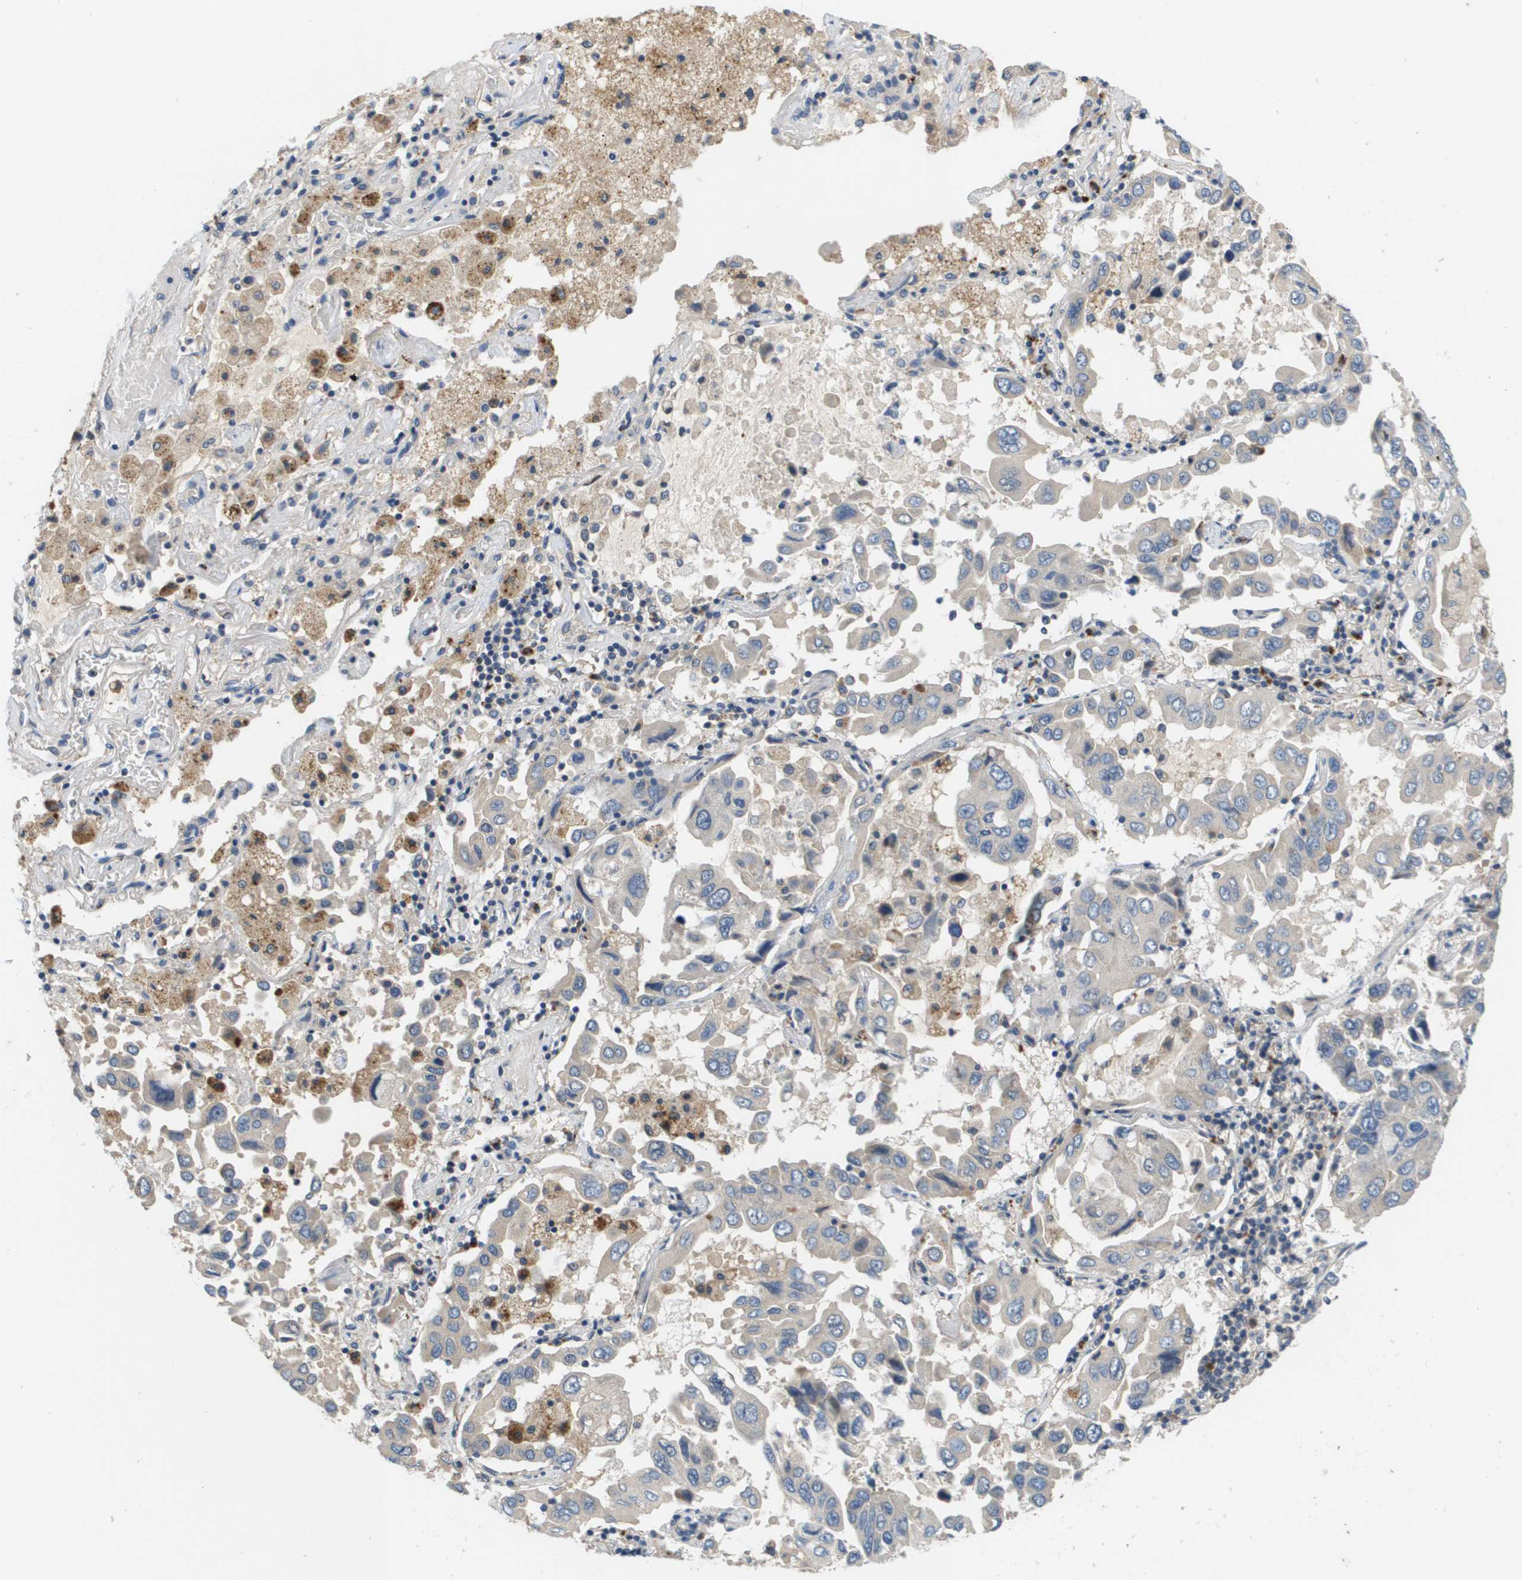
{"staining": {"intensity": "negative", "quantity": "none", "location": "none"}, "tissue": "lung cancer", "cell_type": "Tumor cells", "image_type": "cancer", "snomed": [{"axis": "morphology", "description": "Adenocarcinoma, NOS"}, {"axis": "topography", "description": "Lung"}], "caption": "Human lung cancer stained for a protein using immunohistochemistry (IHC) shows no positivity in tumor cells.", "gene": "SLC25A20", "patient": {"sex": "male", "age": 64}}